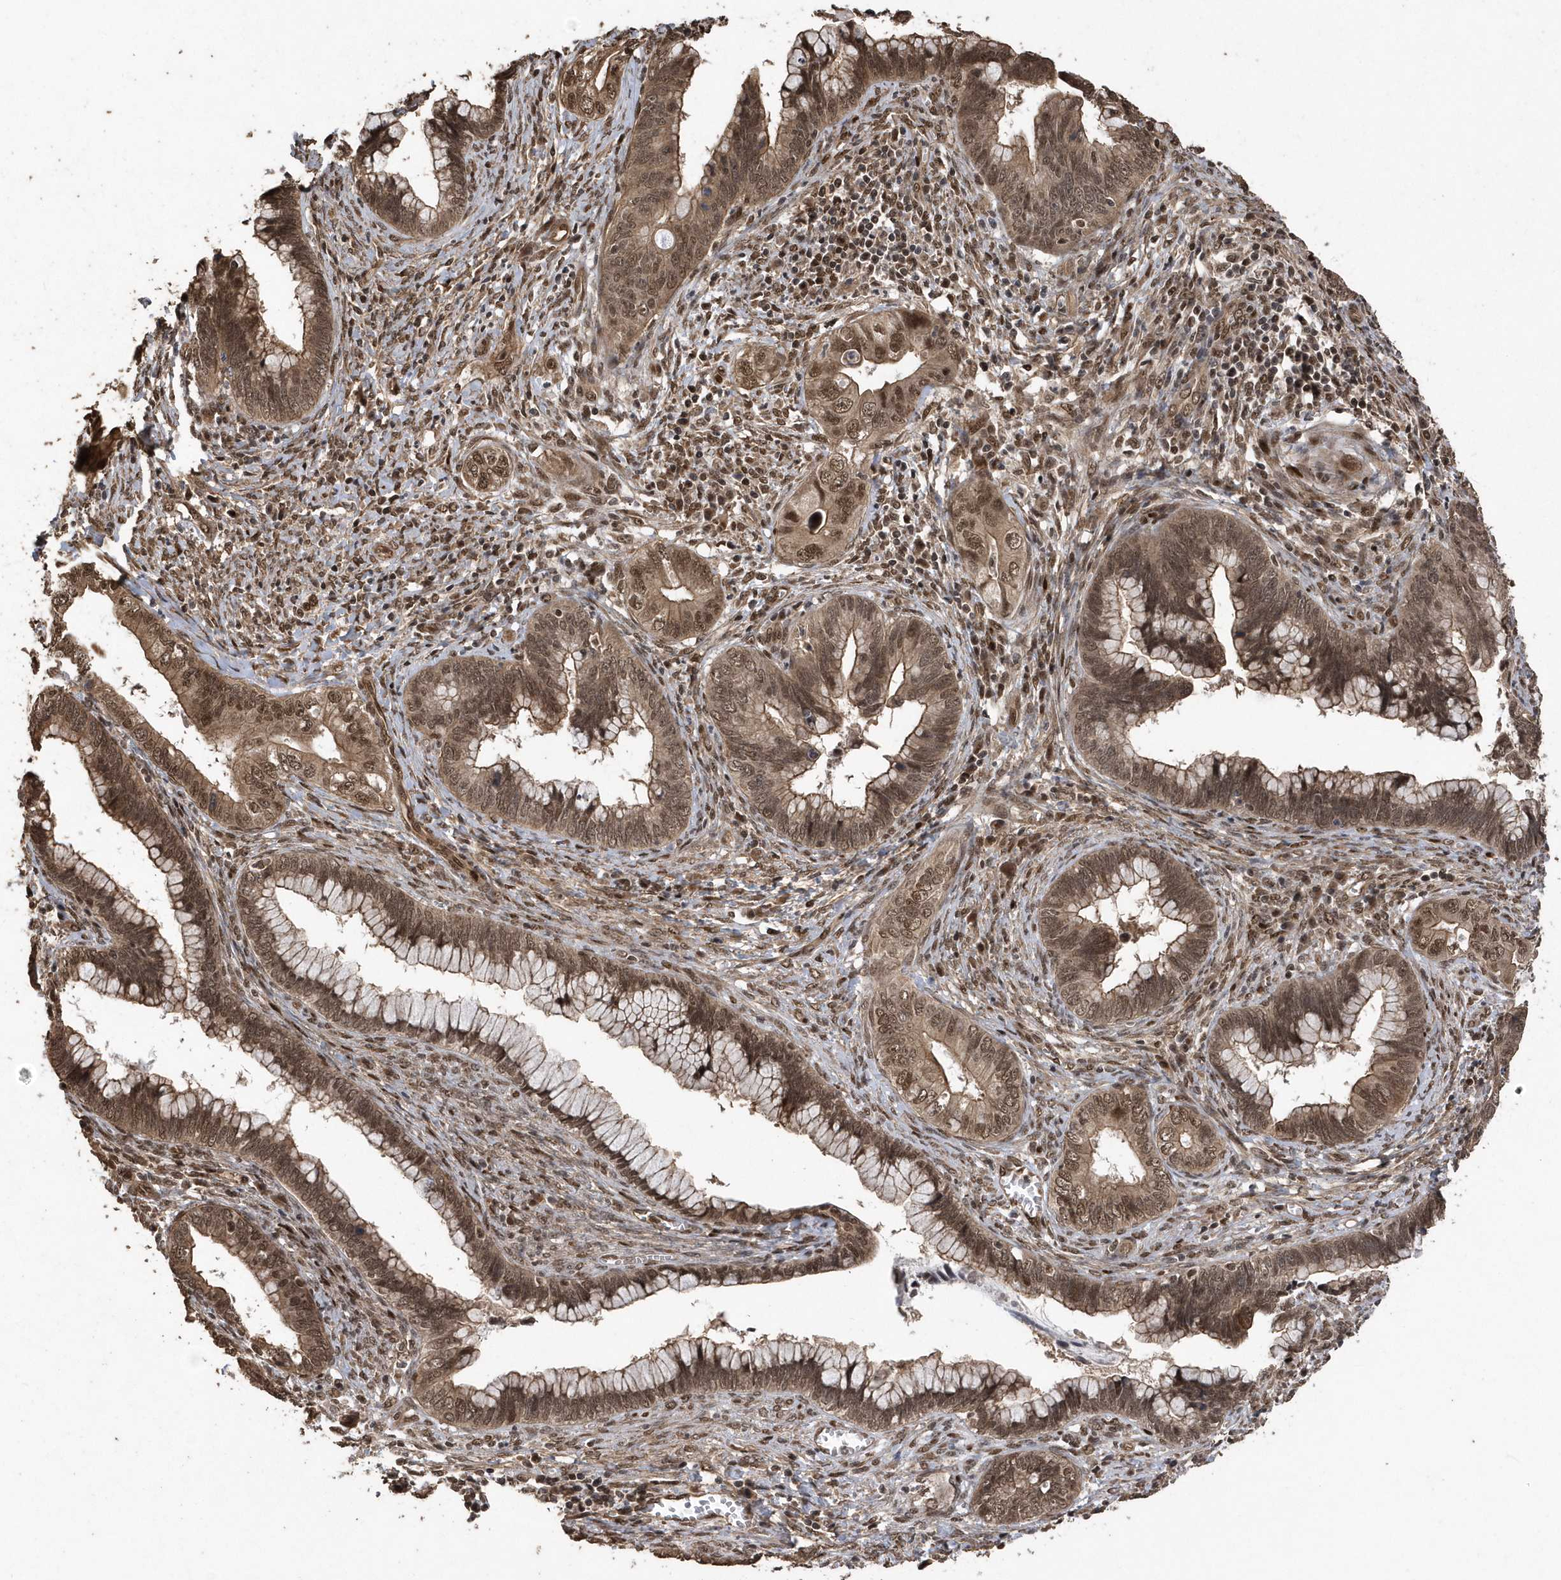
{"staining": {"intensity": "moderate", "quantity": ">75%", "location": "cytoplasmic/membranous,nuclear"}, "tissue": "cervical cancer", "cell_type": "Tumor cells", "image_type": "cancer", "snomed": [{"axis": "morphology", "description": "Adenocarcinoma, NOS"}, {"axis": "topography", "description": "Cervix"}], "caption": "This is an image of immunohistochemistry staining of cervical cancer (adenocarcinoma), which shows moderate expression in the cytoplasmic/membranous and nuclear of tumor cells.", "gene": "INTS12", "patient": {"sex": "female", "age": 44}}